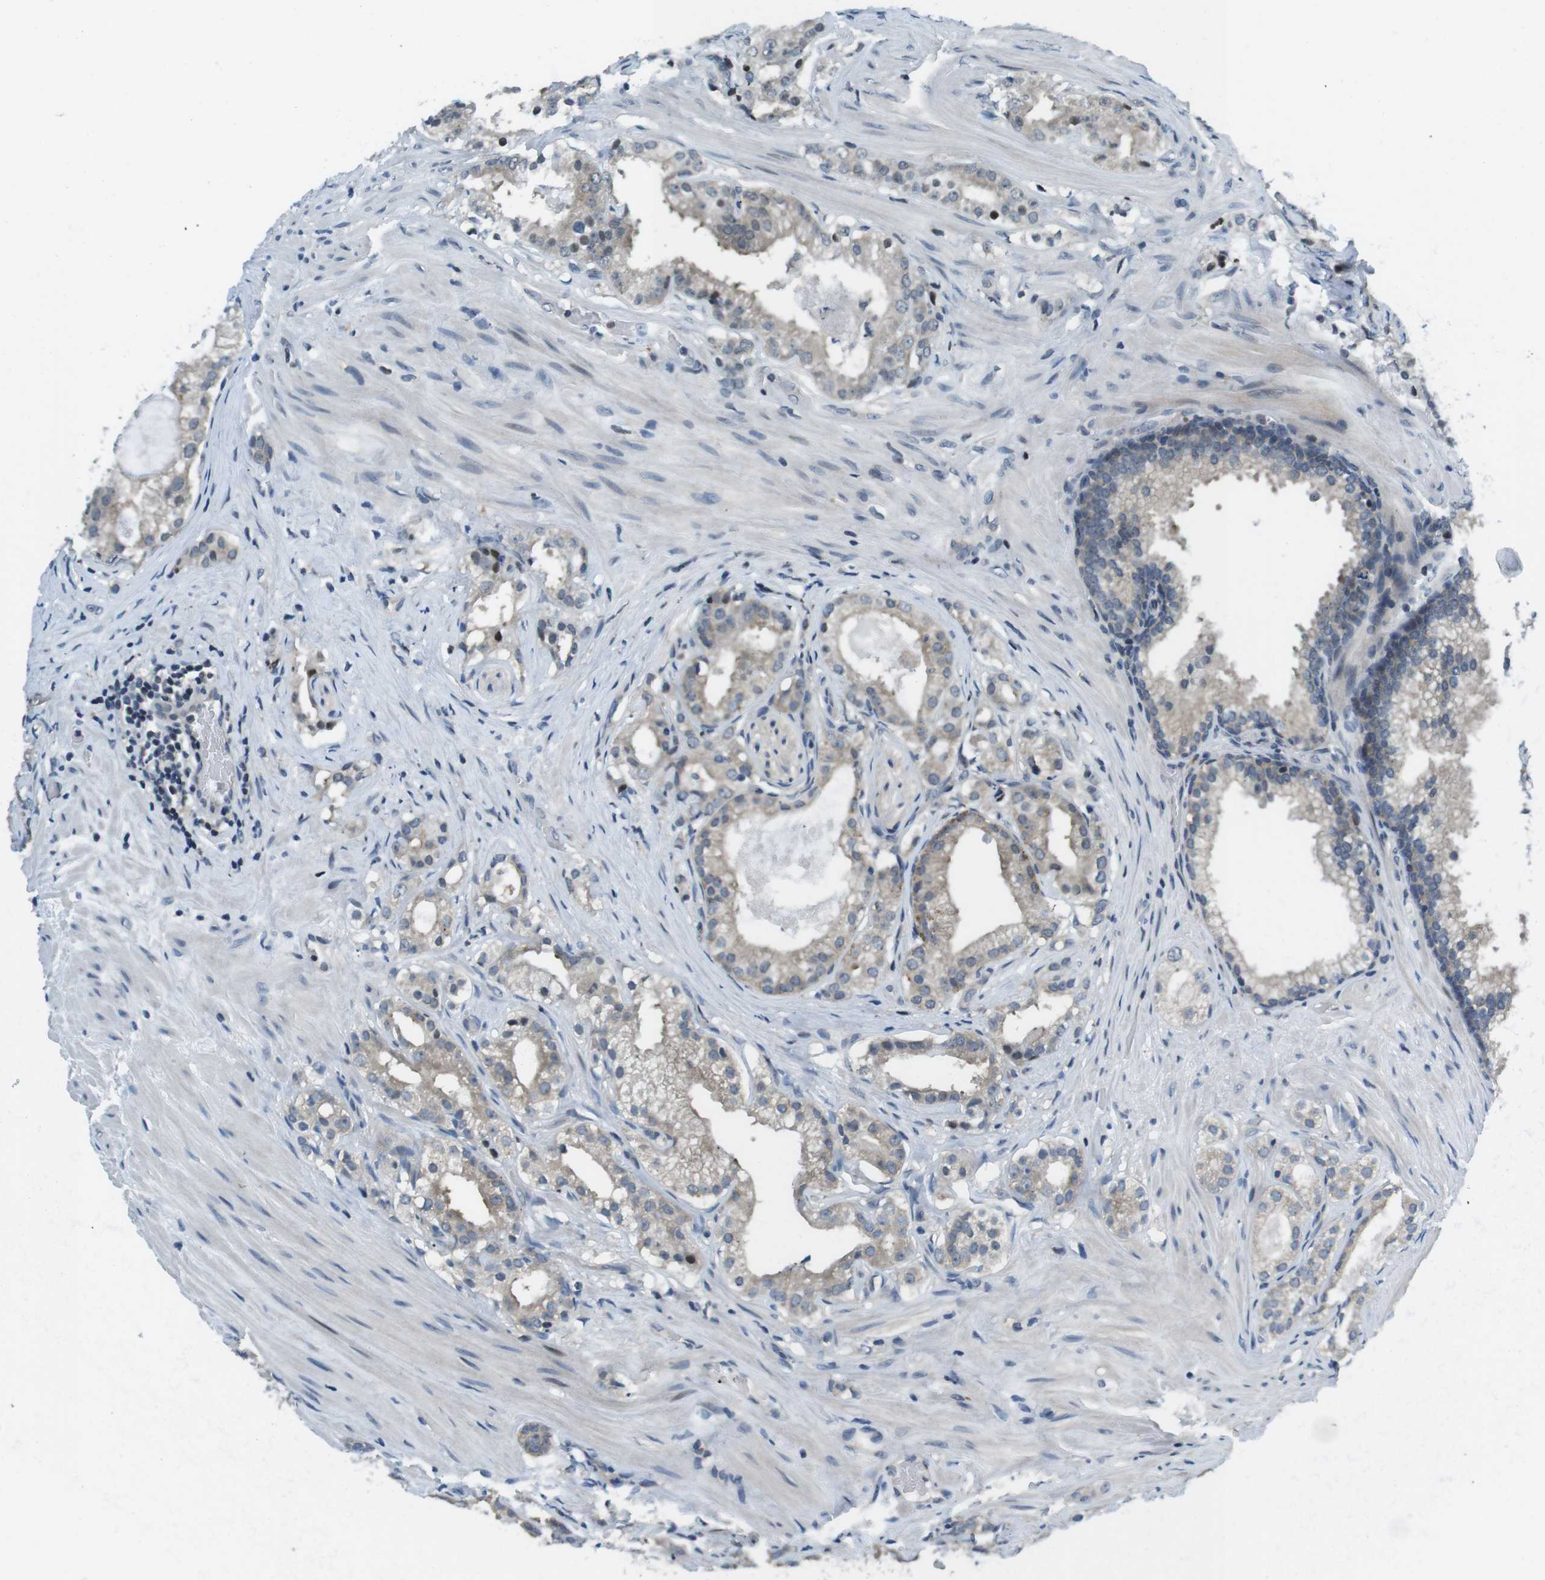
{"staining": {"intensity": "weak", "quantity": "25%-75%", "location": "cytoplasmic/membranous"}, "tissue": "prostate cancer", "cell_type": "Tumor cells", "image_type": "cancer", "snomed": [{"axis": "morphology", "description": "Adenocarcinoma, Low grade"}, {"axis": "topography", "description": "Prostate"}], "caption": "Prostate adenocarcinoma (low-grade) stained with a protein marker exhibits weak staining in tumor cells.", "gene": "NEK4", "patient": {"sex": "male", "age": 59}}